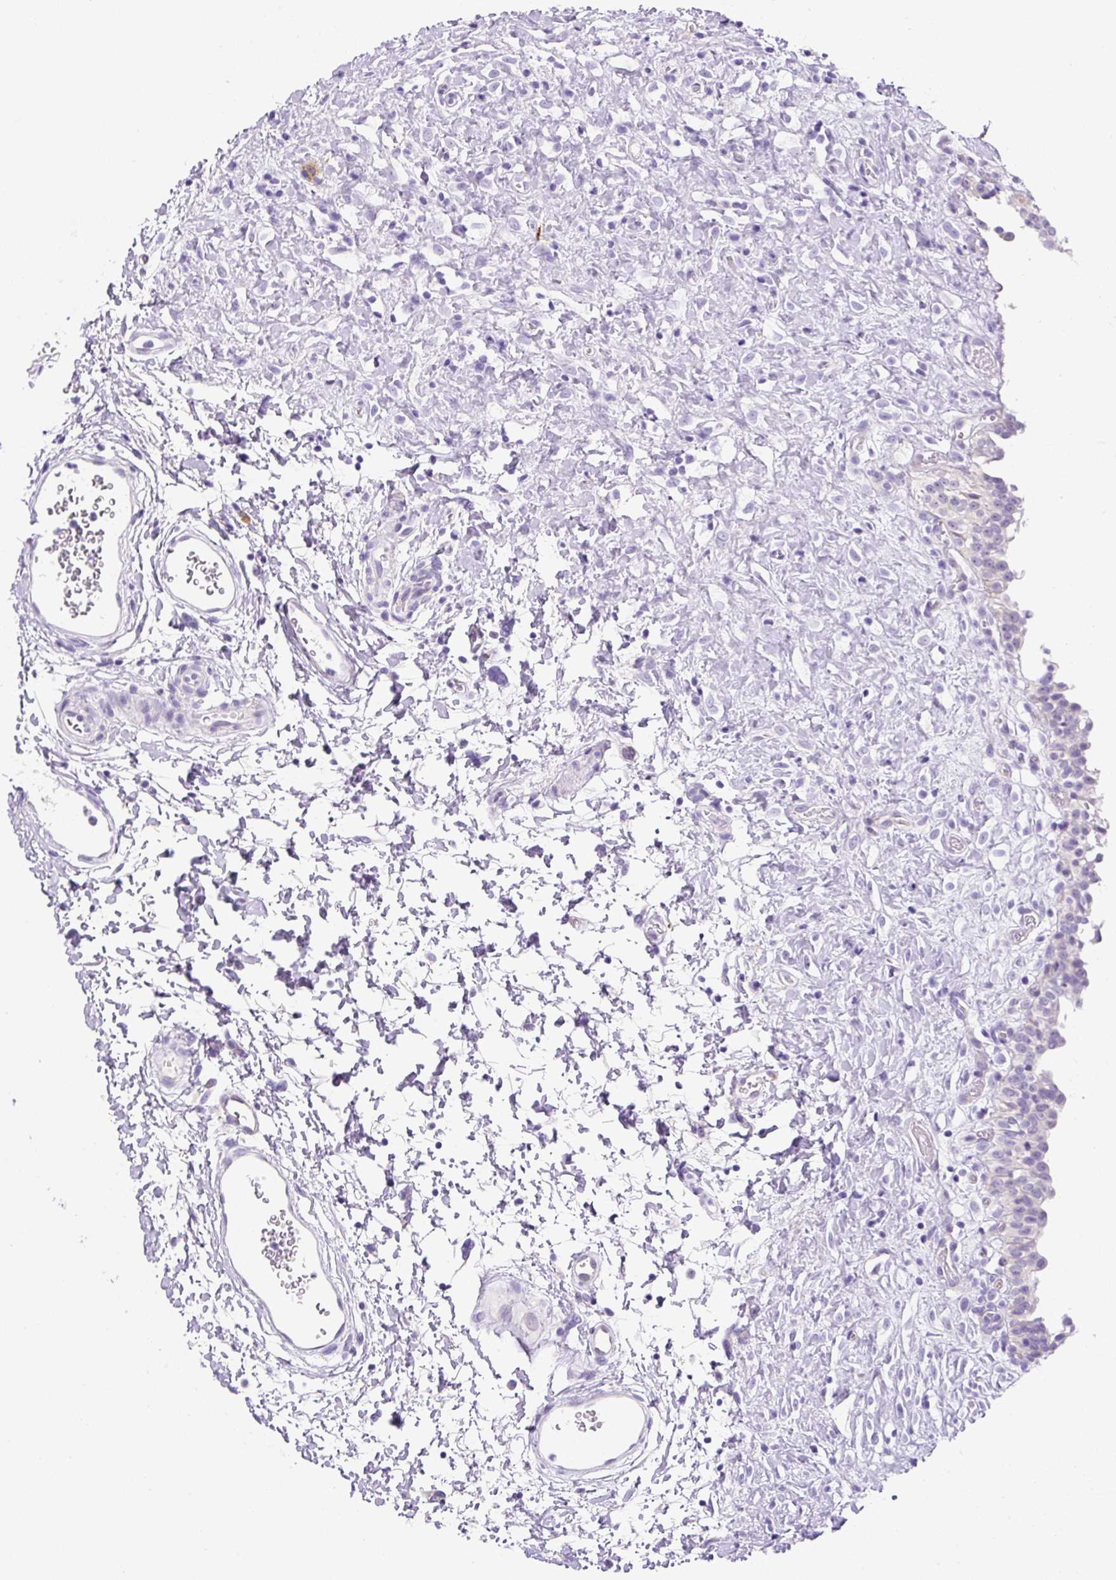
{"staining": {"intensity": "negative", "quantity": "none", "location": "none"}, "tissue": "urinary bladder", "cell_type": "Urothelial cells", "image_type": "normal", "snomed": [{"axis": "morphology", "description": "Normal tissue, NOS"}, {"axis": "topography", "description": "Urinary bladder"}], "caption": "Urinary bladder was stained to show a protein in brown. There is no significant staining in urothelial cells. (DAB immunohistochemistry with hematoxylin counter stain).", "gene": "ASB4", "patient": {"sex": "male", "age": 51}}